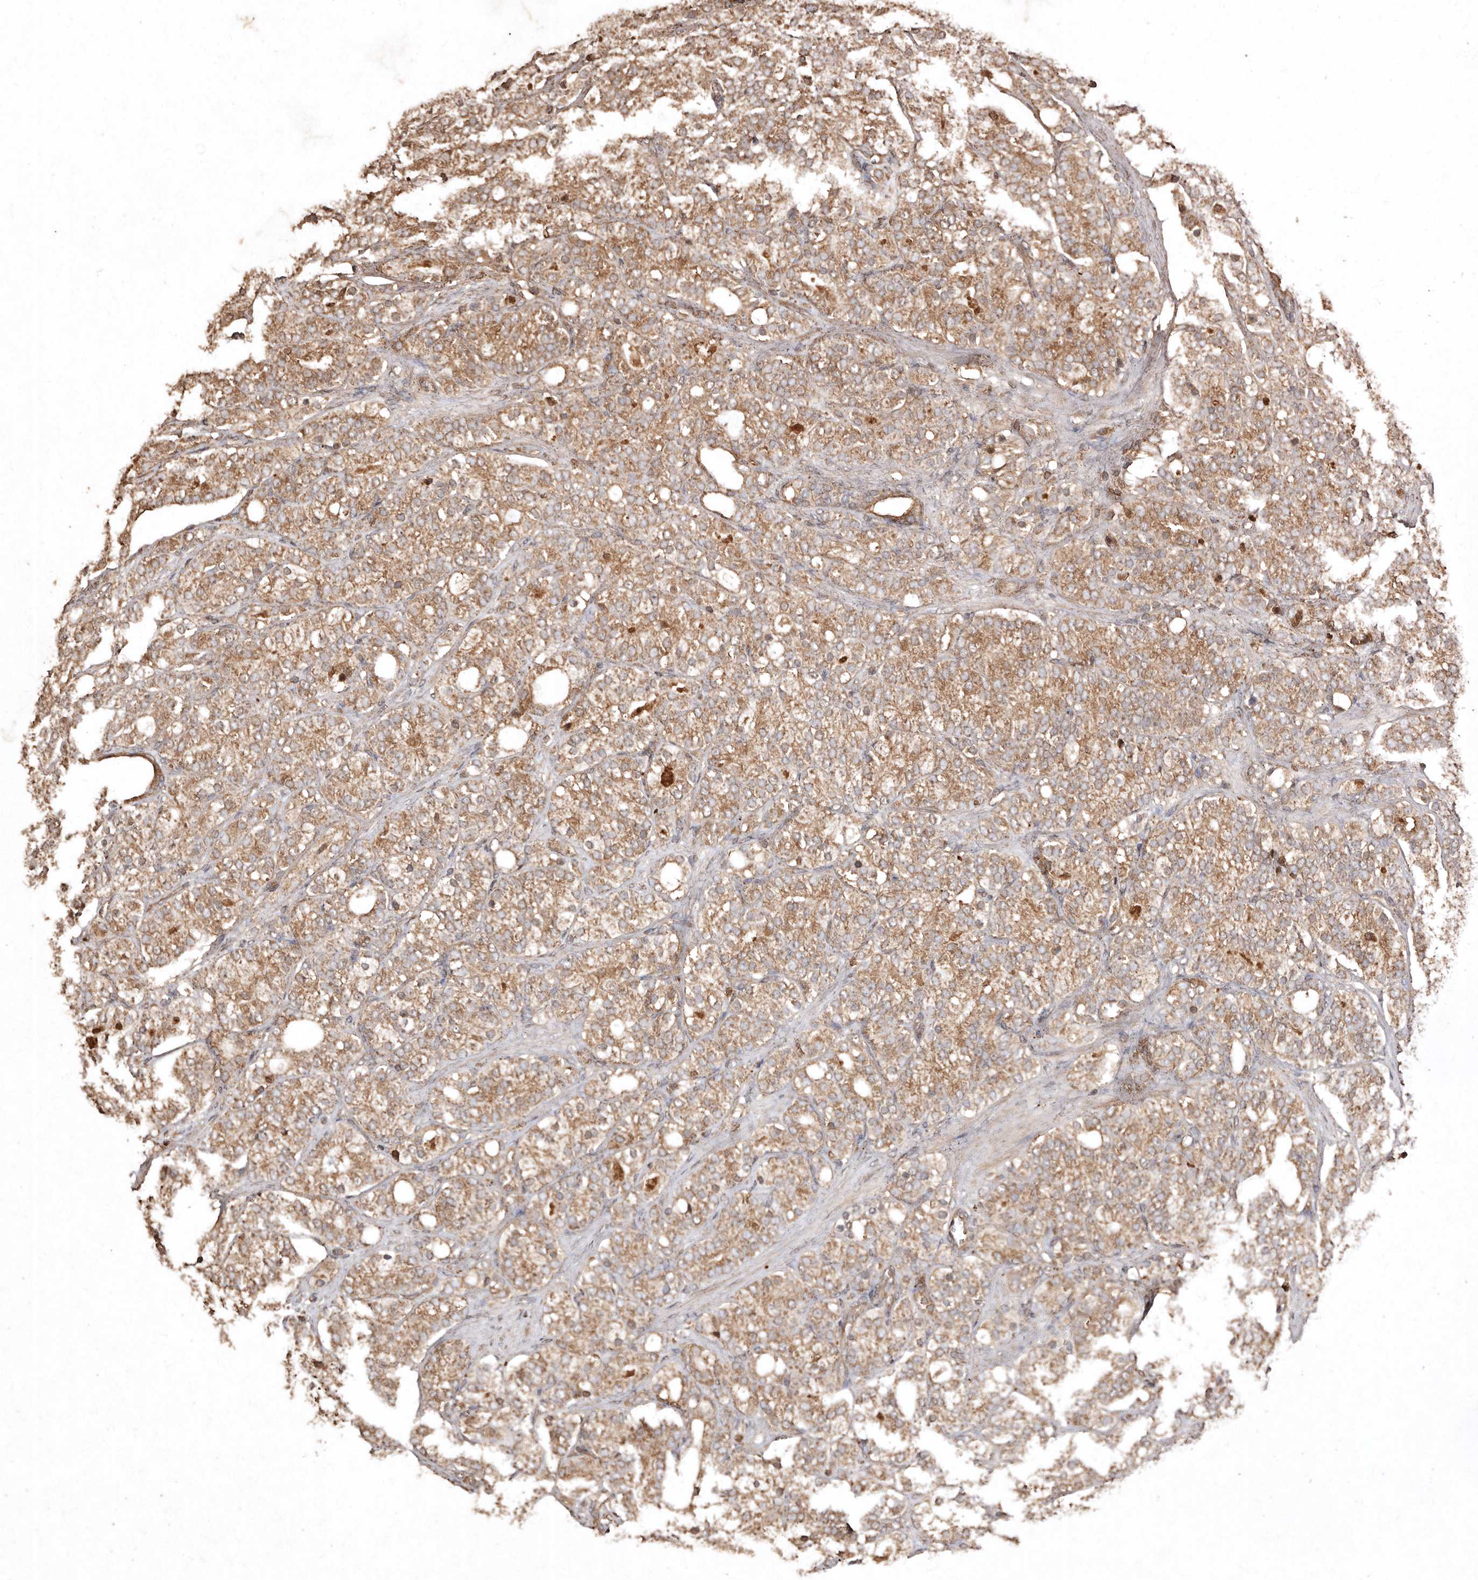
{"staining": {"intensity": "moderate", "quantity": ">75%", "location": "cytoplasmic/membranous"}, "tissue": "prostate cancer", "cell_type": "Tumor cells", "image_type": "cancer", "snomed": [{"axis": "morphology", "description": "Adenocarcinoma, High grade"}, {"axis": "topography", "description": "Prostate"}], "caption": "This histopathology image demonstrates immunohistochemistry staining of high-grade adenocarcinoma (prostate), with medium moderate cytoplasmic/membranous positivity in about >75% of tumor cells.", "gene": "FARS2", "patient": {"sex": "male", "age": 57}}